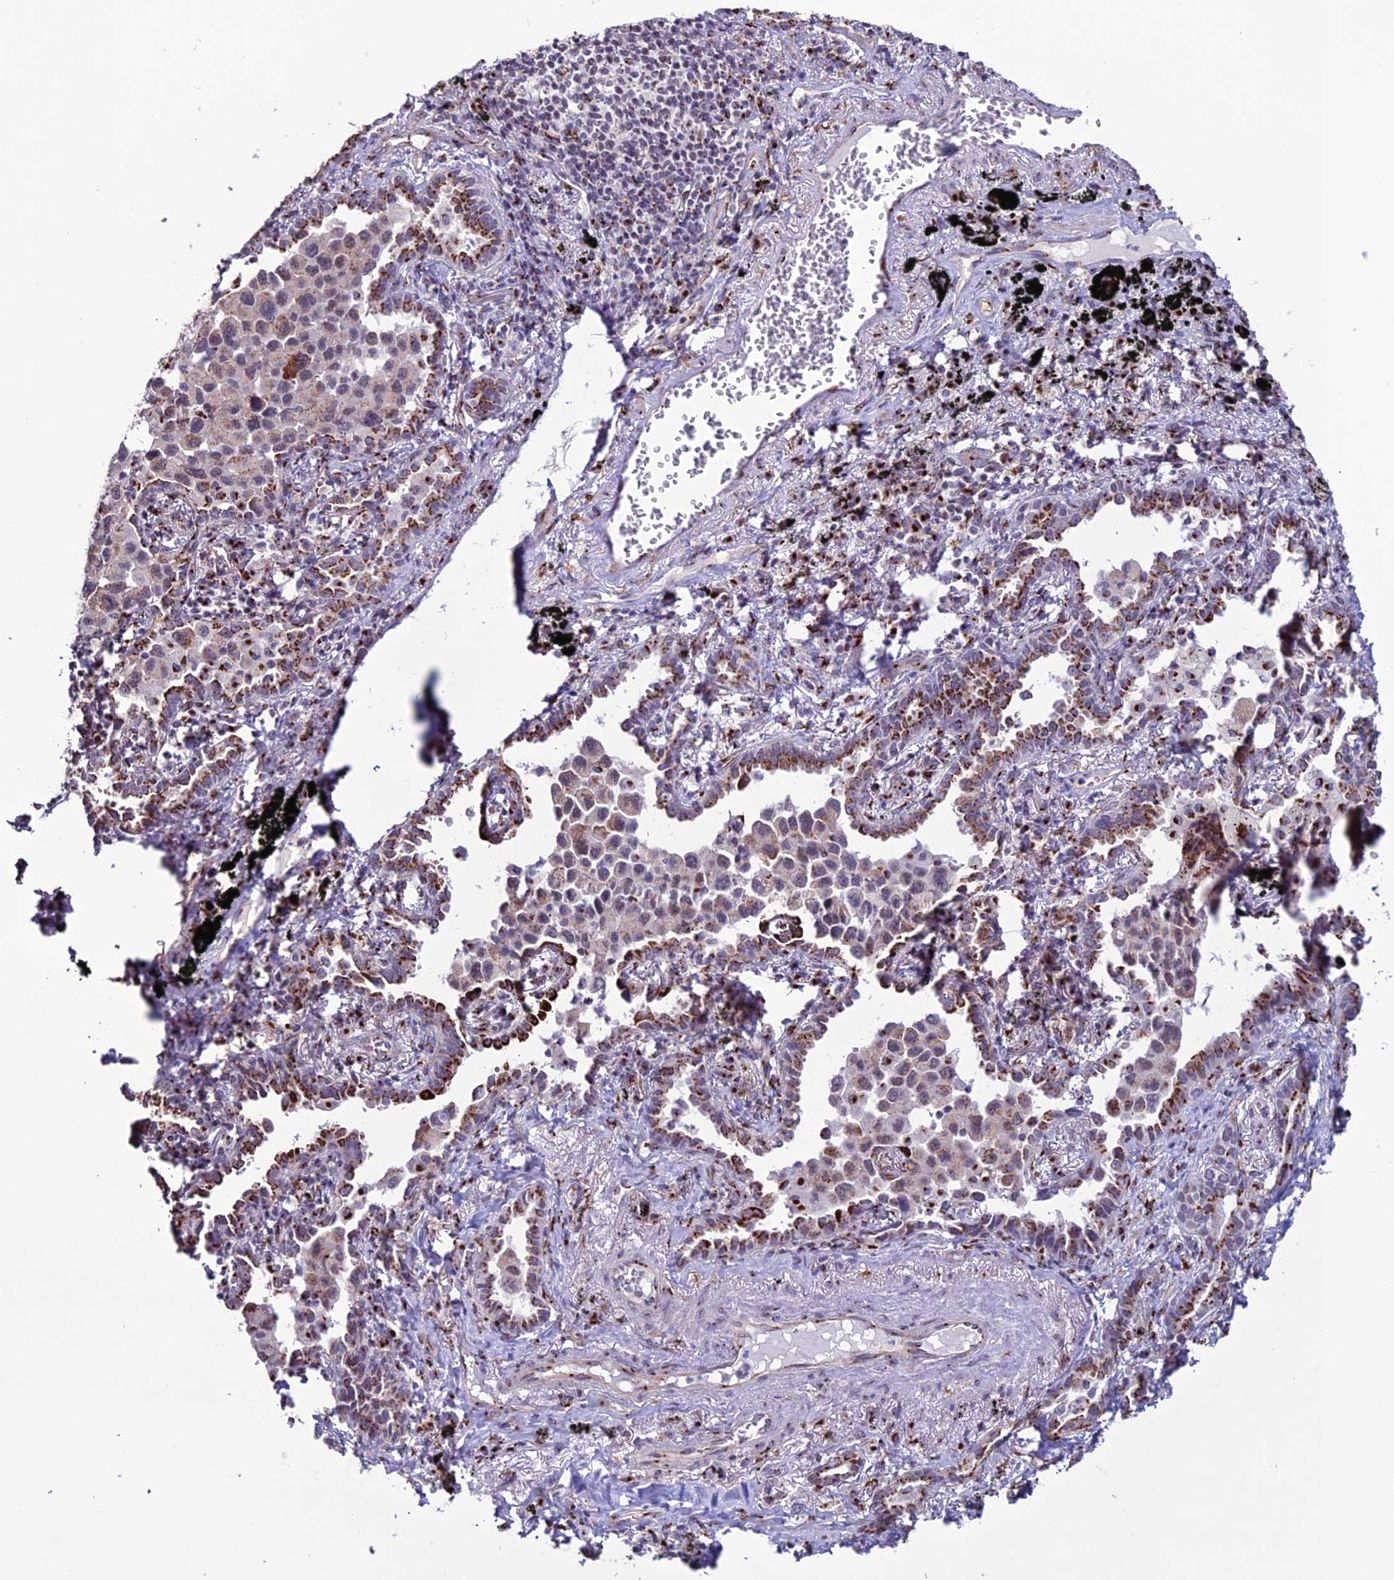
{"staining": {"intensity": "strong", "quantity": "25%-75%", "location": "cytoplasmic/membranous"}, "tissue": "lung cancer", "cell_type": "Tumor cells", "image_type": "cancer", "snomed": [{"axis": "morphology", "description": "Adenocarcinoma, NOS"}, {"axis": "topography", "description": "Lung"}], "caption": "Lung cancer stained with a protein marker displays strong staining in tumor cells.", "gene": "PLEKHA4", "patient": {"sex": "male", "age": 67}}